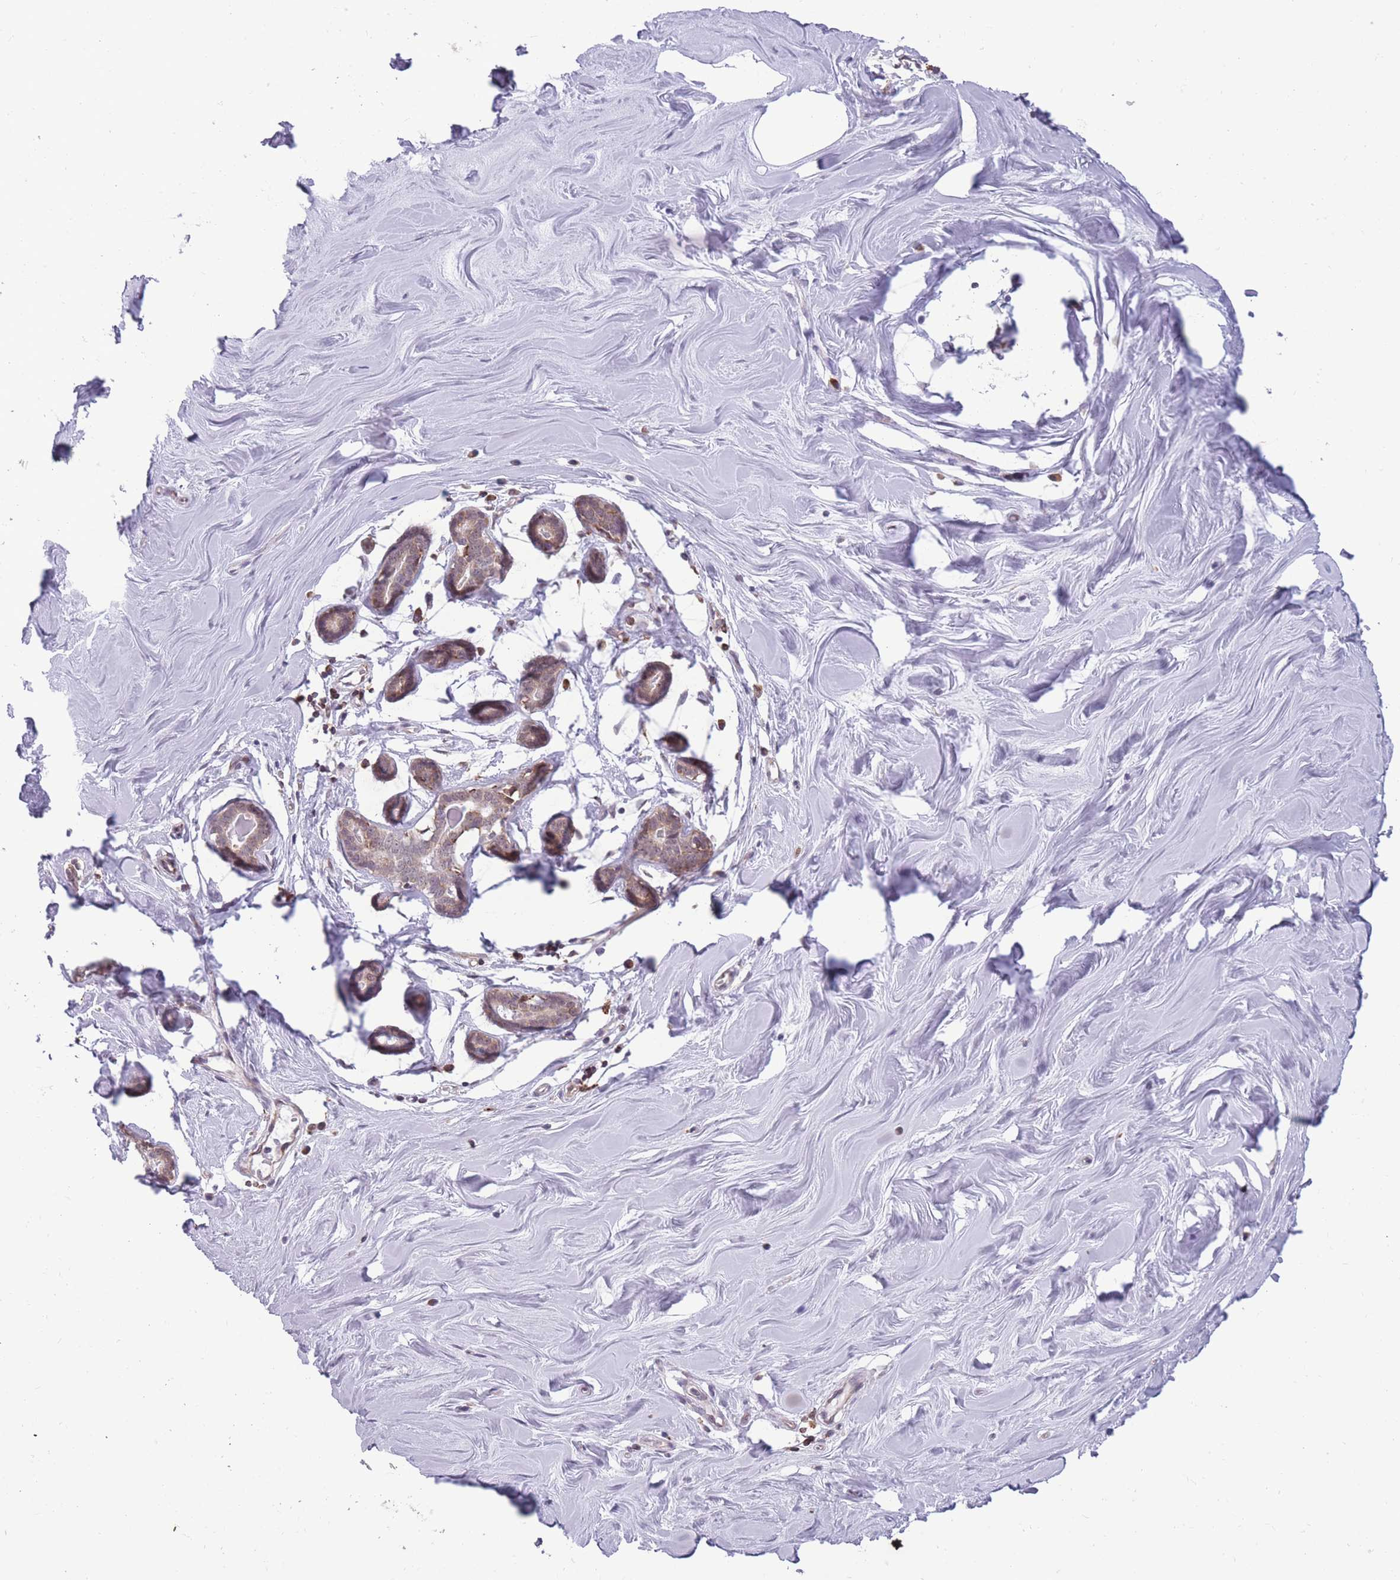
{"staining": {"intensity": "negative", "quantity": "none", "location": "none"}, "tissue": "breast", "cell_type": "Adipocytes", "image_type": "normal", "snomed": [{"axis": "morphology", "description": "Normal tissue, NOS"}, {"axis": "topography", "description": "Breast"}], "caption": "High power microscopy histopathology image of an IHC image of normal breast, revealing no significant staining in adipocytes. The staining is performed using DAB (3,3'-diaminobenzidine) brown chromogen with nuclei counter-stained in using hematoxylin.", "gene": "TMEM121", "patient": {"sex": "female", "age": 25}}